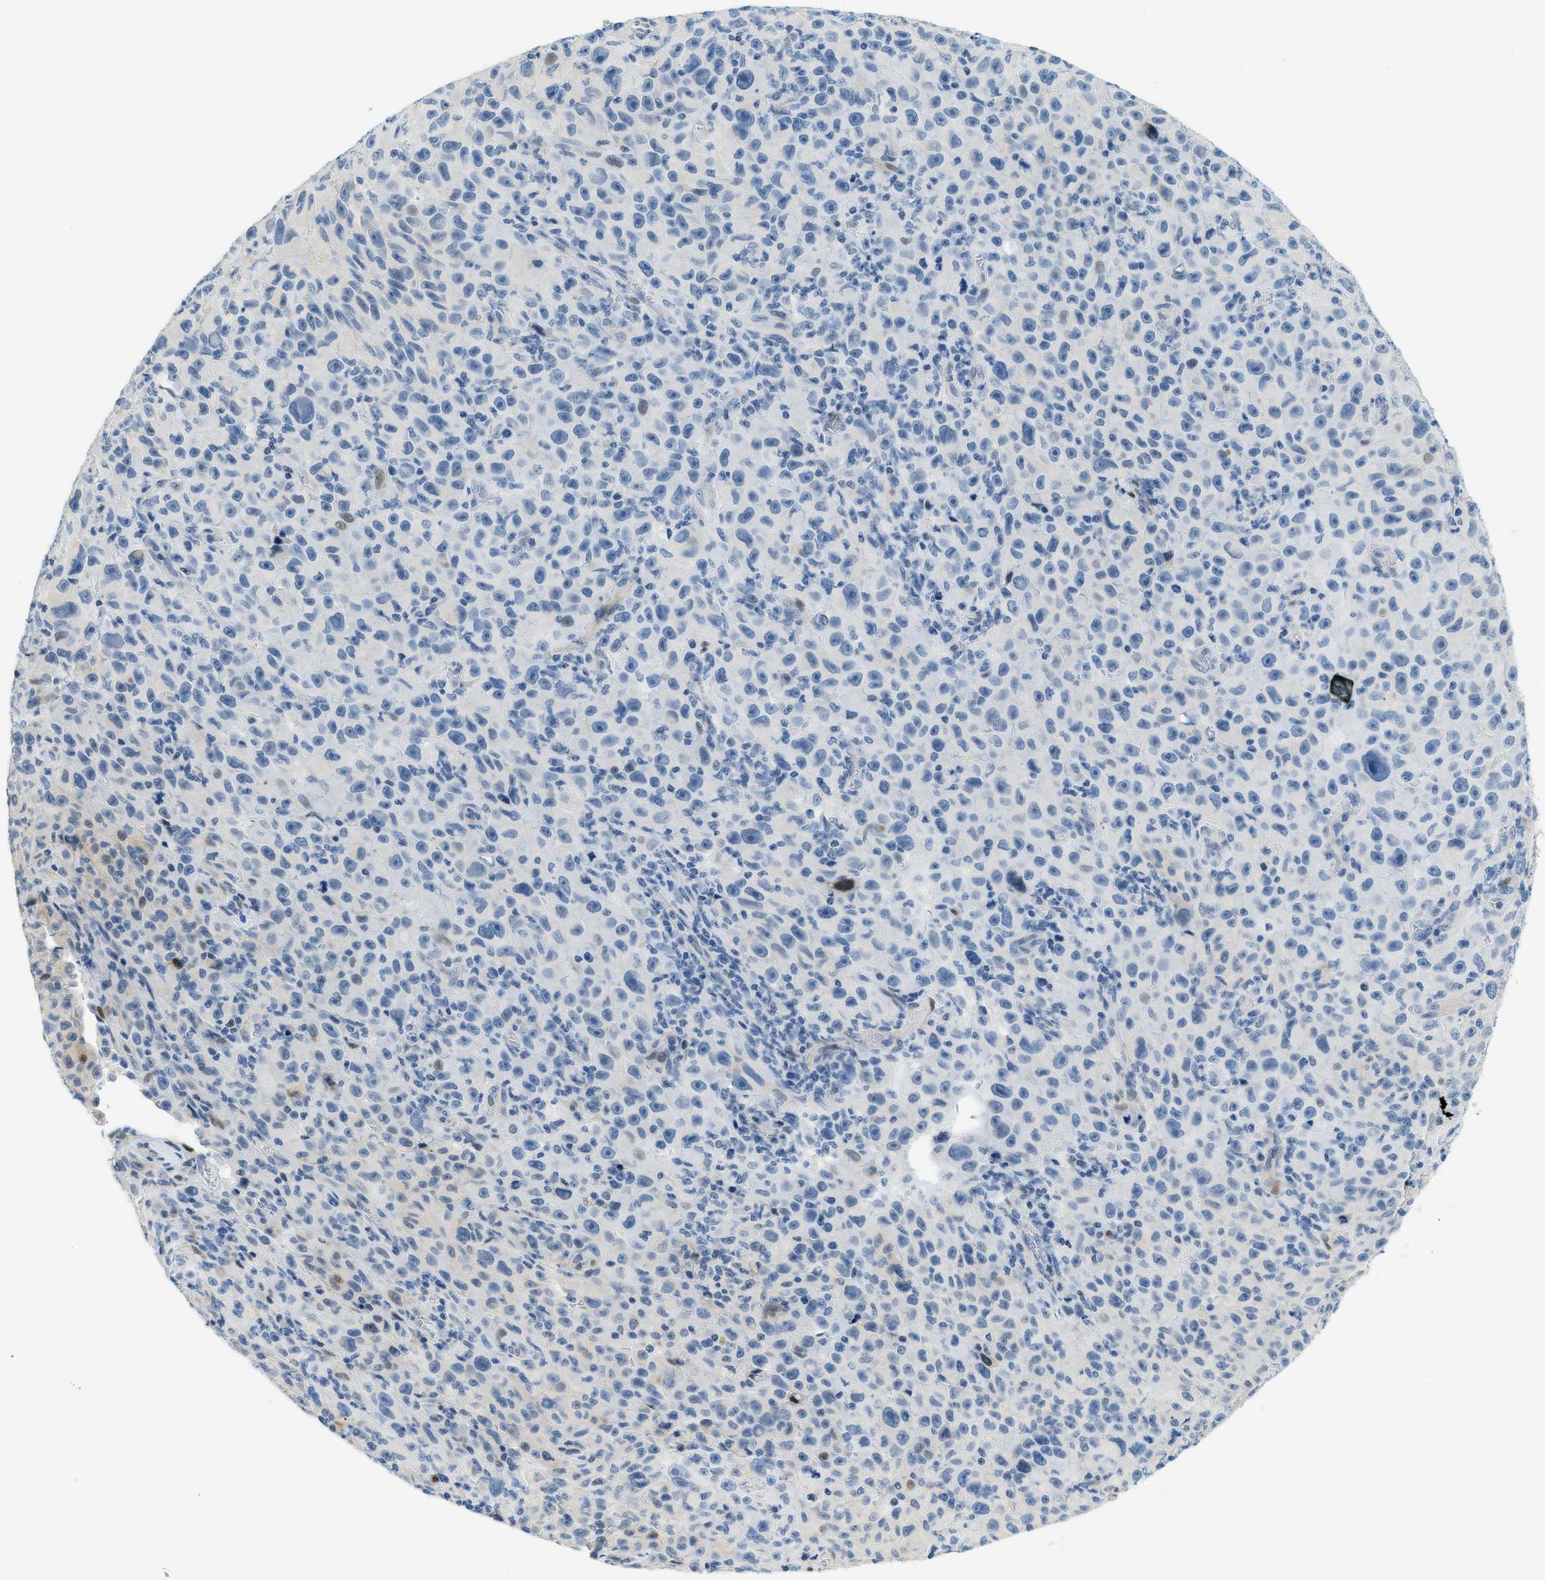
{"staining": {"intensity": "negative", "quantity": "none", "location": "none"}, "tissue": "melanoma", "cell_type": "Tumor cells", "image_type": "cancer", "snomed": [{"axis": "morphology", "description": "Malignant melanoma, NOS"}, {"axis": "topography", "description": "Skin"}], "caption": "DAB (3,3'-diaminobenzidine) immunohistochemical staining of malignant melanoma demonstrates no significant expression in tumor cells.", "gene": "CYP4X1", "patient": {"sex": "female", "age": 82}}